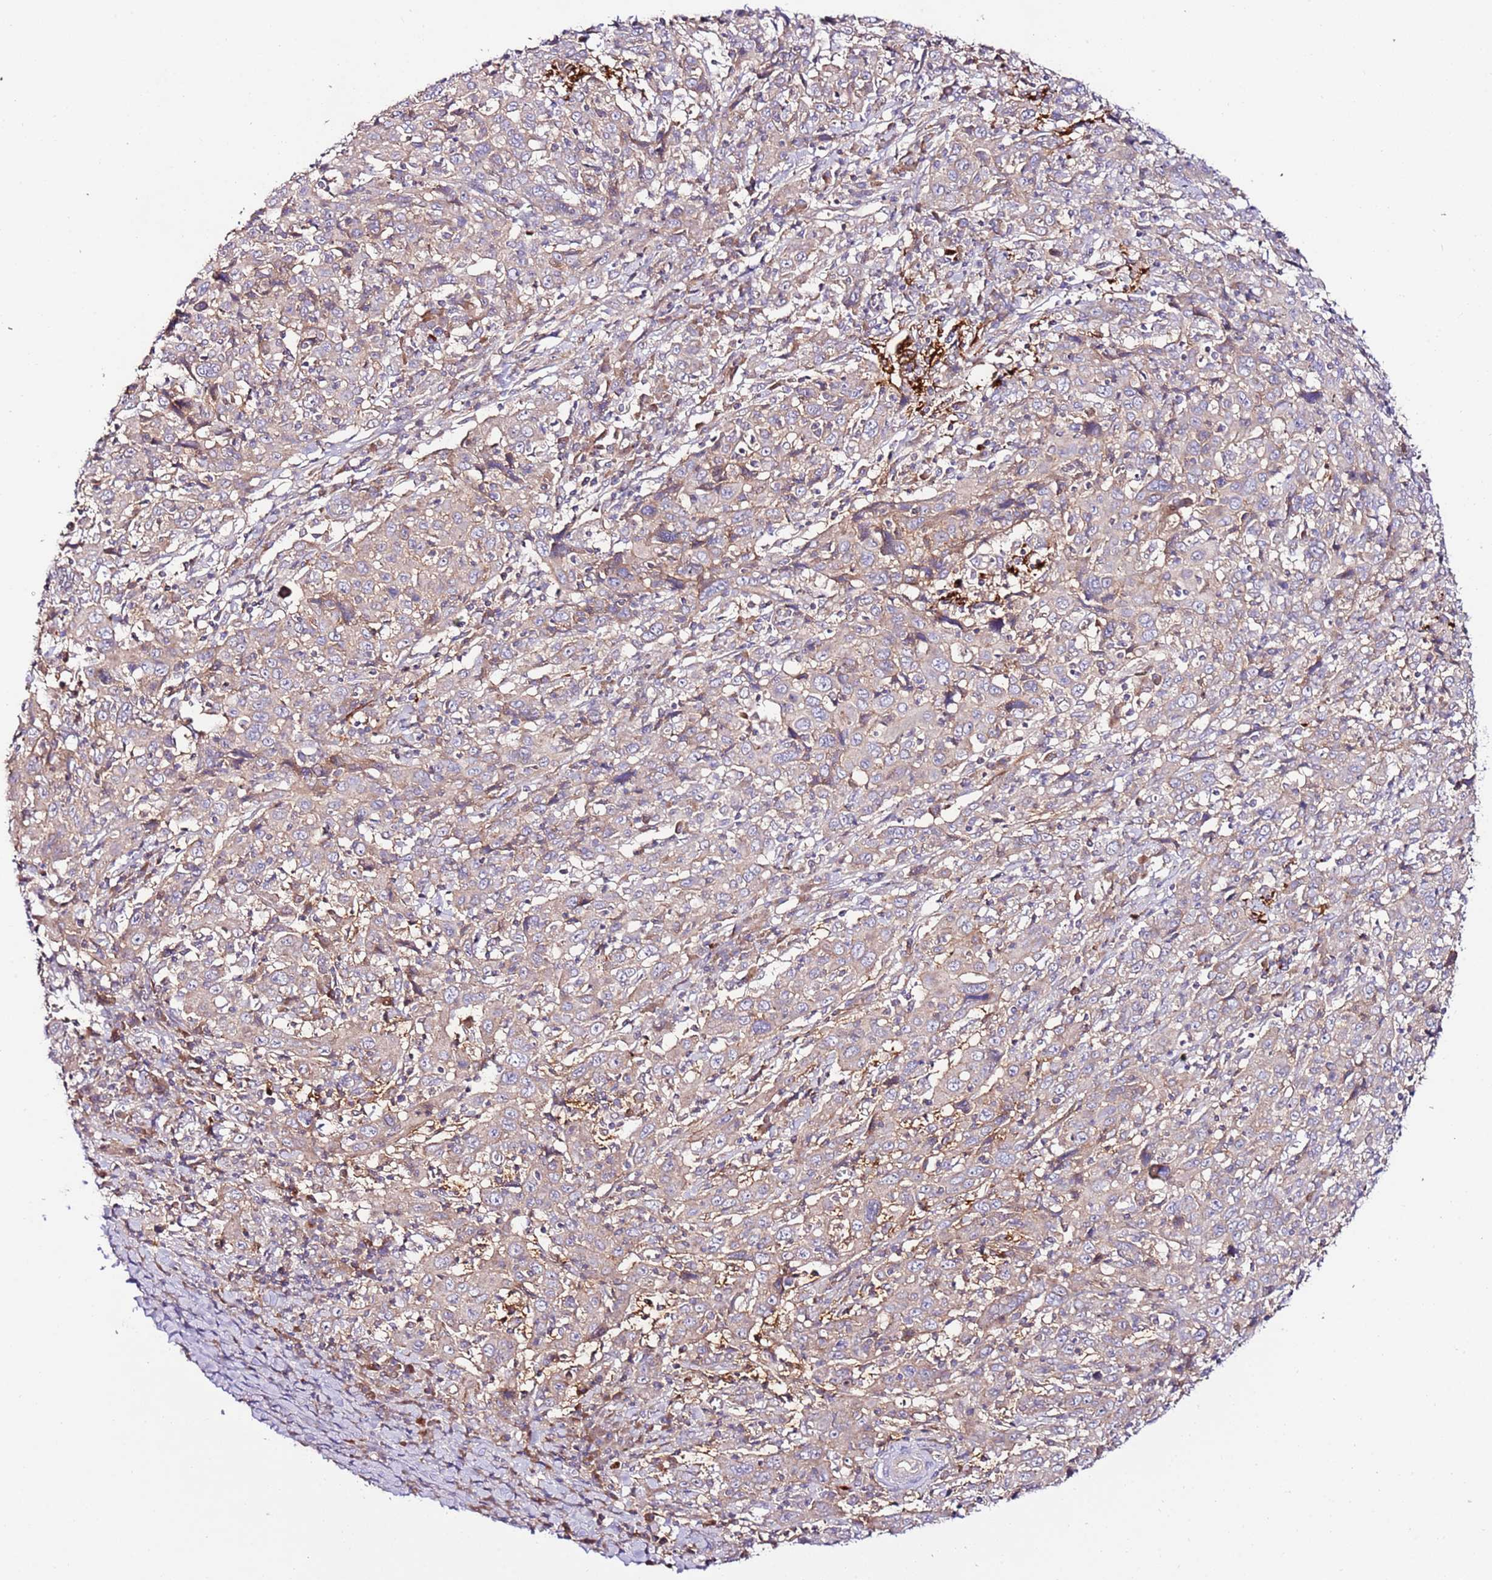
{"staining": {"intensity": "weak", "quantity": "<25%", "location": "cytoplasmic/membranous"}, "tissue": "cervical cancer", "cell_type": "Tumor cells", "image_type": "cancer", "snomed": [{"axis": "morphology", "description": "Squamous cell carcinoma, NOS"}, {"axis": "topography", "description": "Cervix"}], "caption": "An immunohistochemistry micrograph of cervical squamous cell carcinoma is shown. There is no staining in tumor cells of cervical squamous cell carcinoma.", "gene": "FLVCR1", "patient": {"sex": "female", "age": 46}}